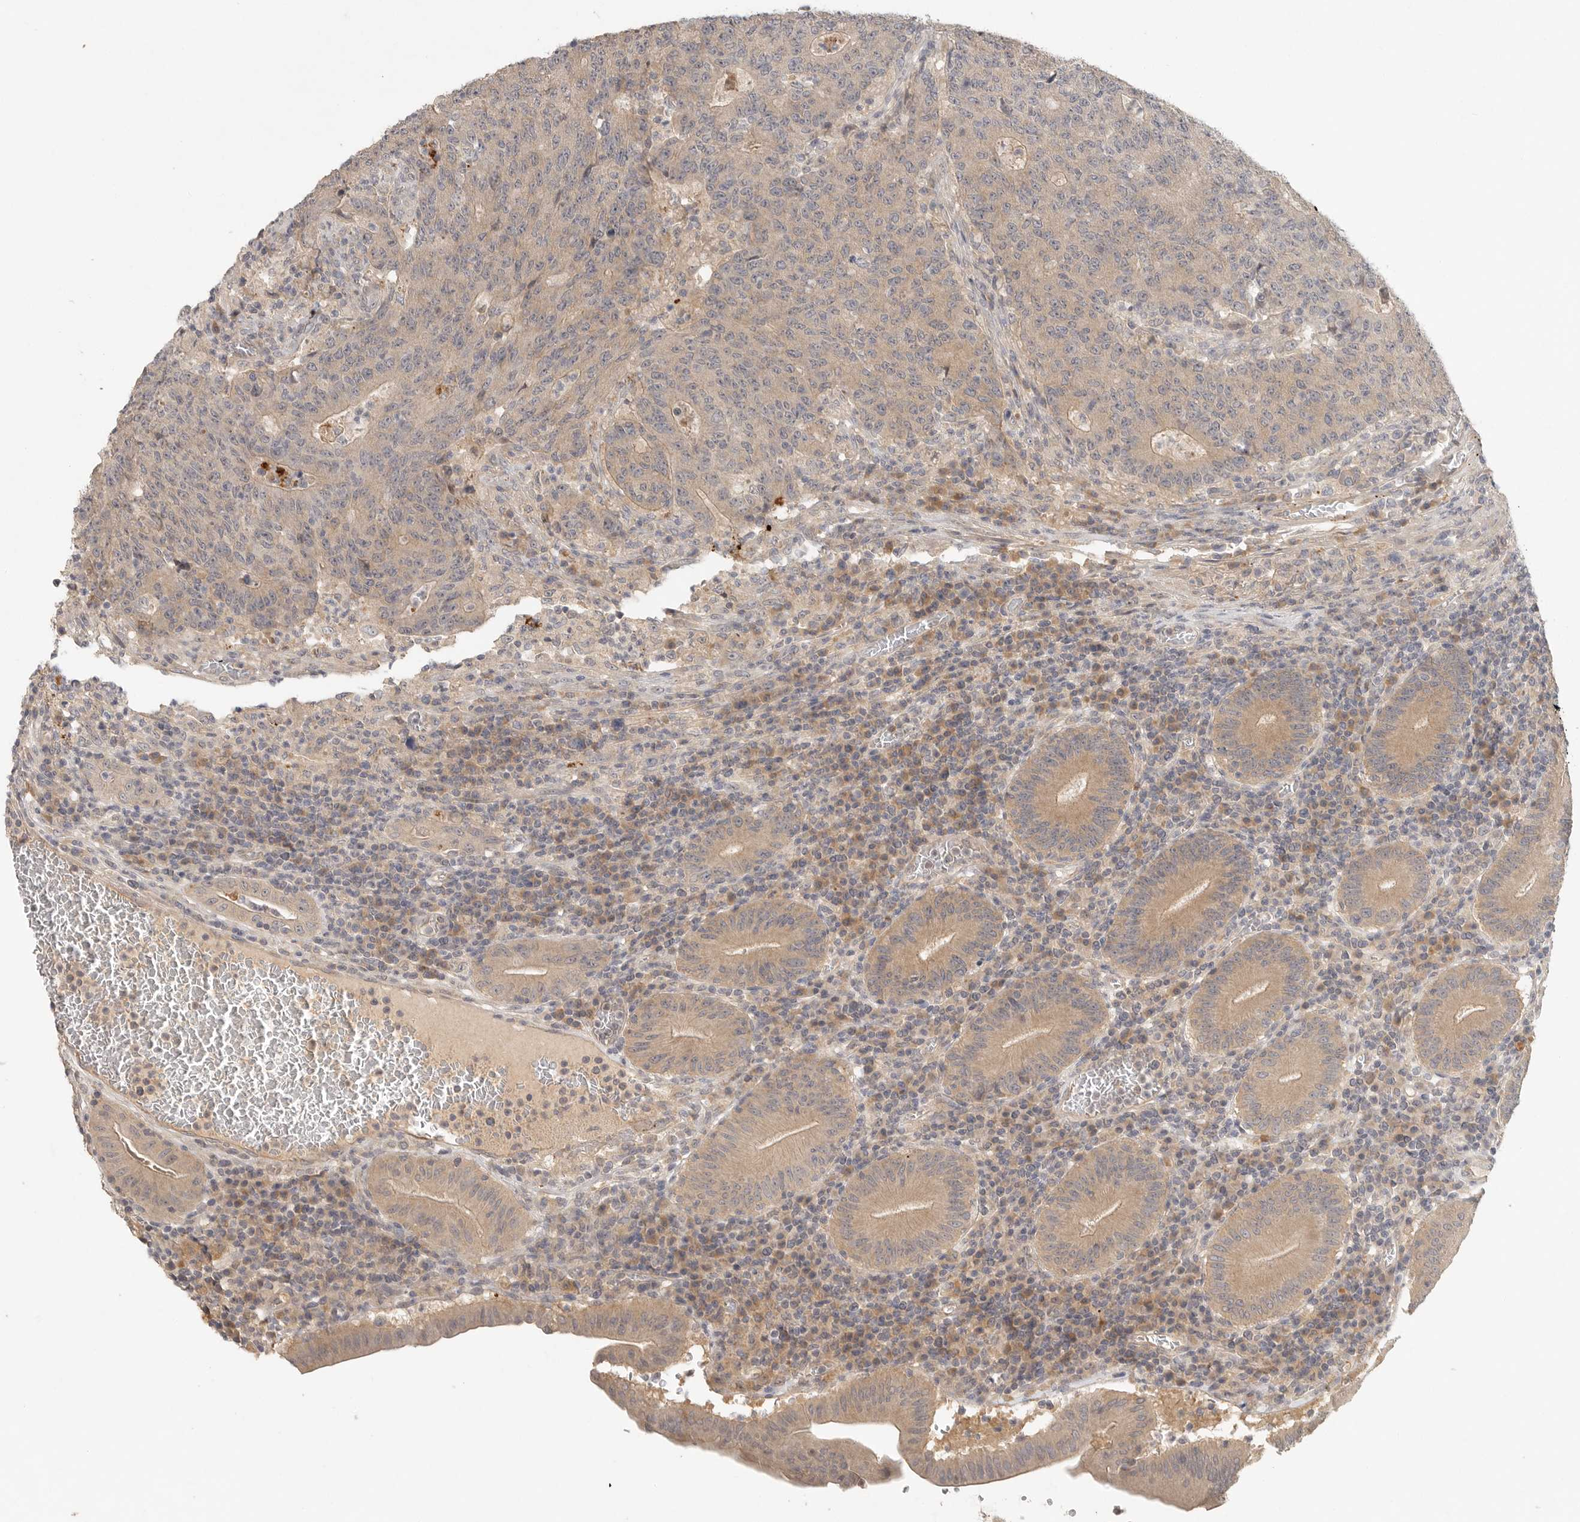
{"staining": {"intensity": "weak", "quantity": ">75%", "location": "cytoplasmic/membranous"}, "tissue": "colorectal cancer", "cell_type": "Tumor cells", "image_type": "cancer", "snomed": [{"axis": "morphology", "description": "Adenocarcinoma, NOS"}, {"axis": "topography", "description": "Colon"}], "caption": "The image exhibits a brown stain indicating the presence of a protein in the cytoplasmic/membranous of tumor cells in colorectal adenocarcinoma.", "gene": "HDAC6", "patient": {"sex": "female", "age": 75}}